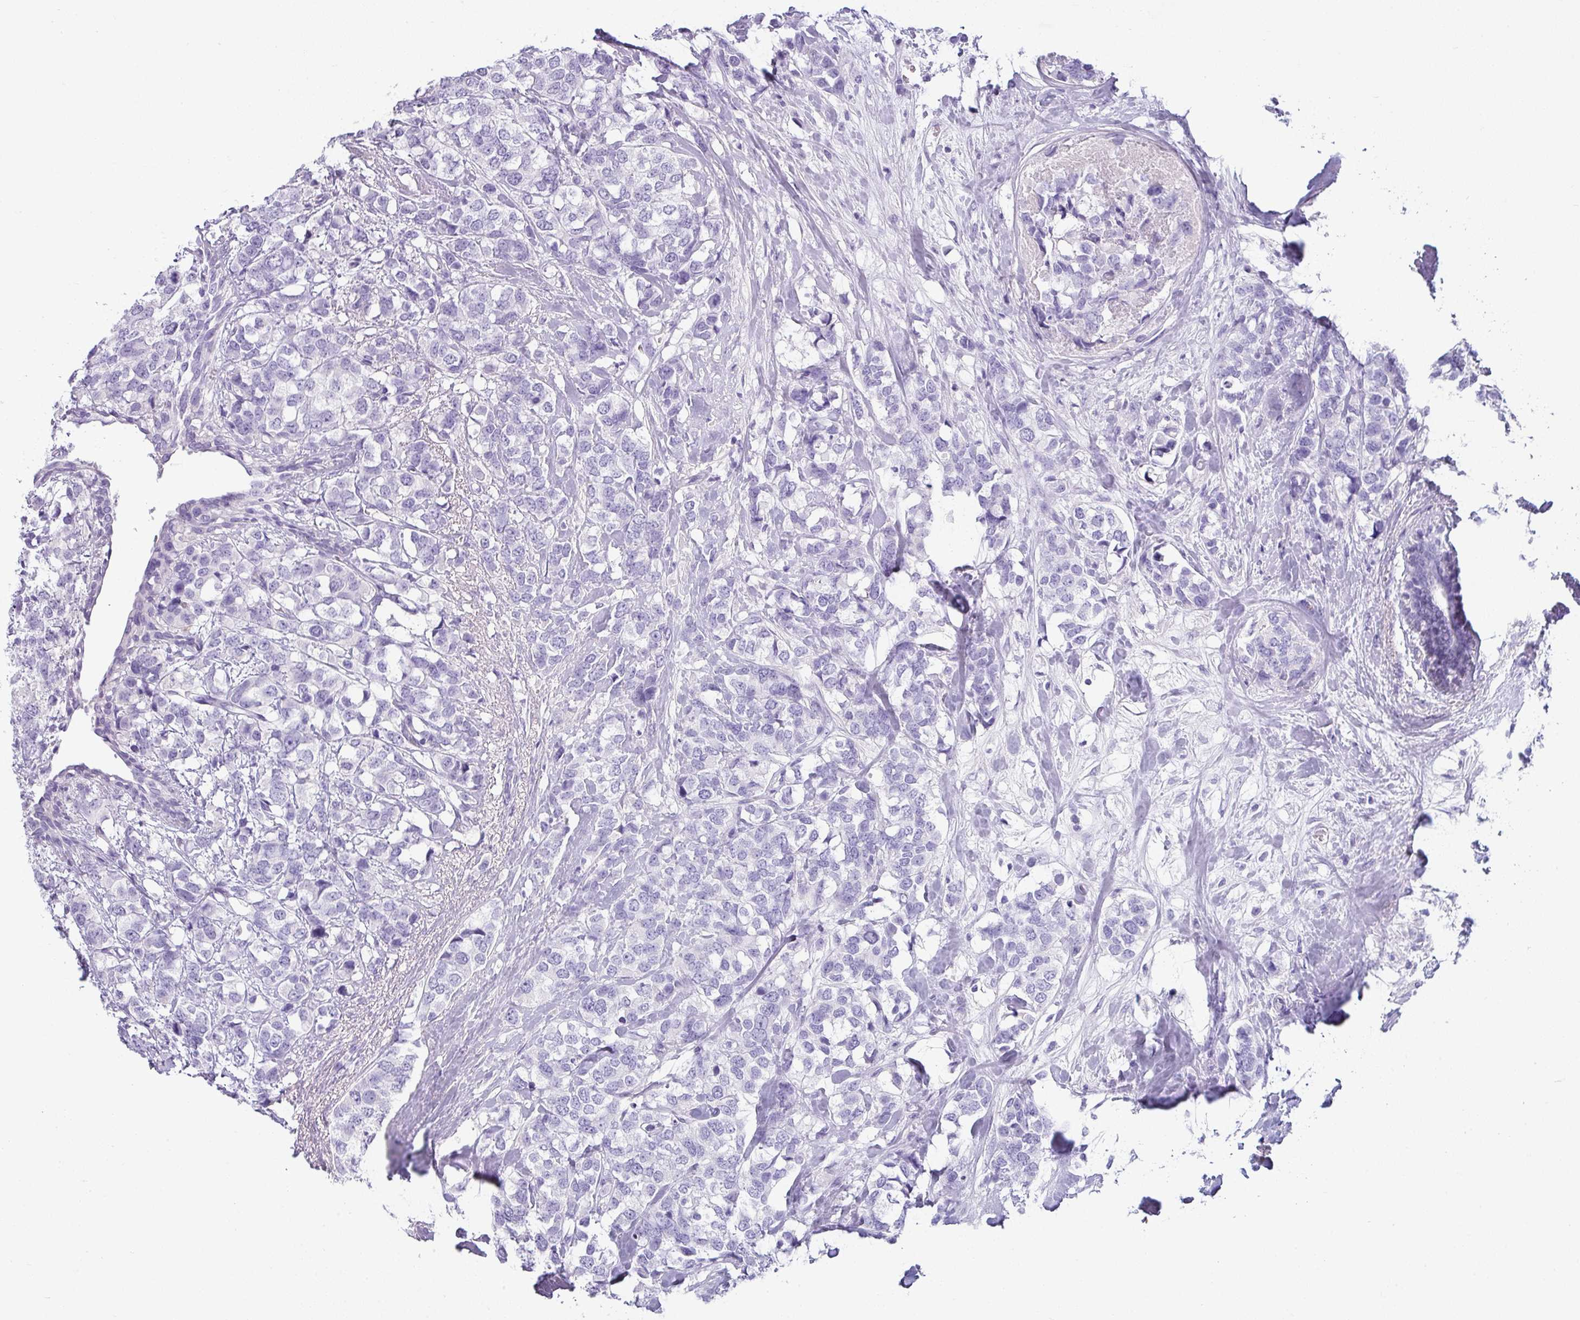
{"staining": {"intensity": "negative", "quantity": "none", "location": "none"}, "tissue": "breast cancer", "cell_type": "Tumor cells", "image_type": "cancer", "snomed": [{"axis": "morphology", "description": "Lobular carcinoma"}, {"axis": "topography", "description": "Breast"}], "caption": "The IHC micrograph has no significant expression in tumor cells of breast cancer tissue.", "gene": "VCY1B", "patient": {"sex": "female", "age": 59}}